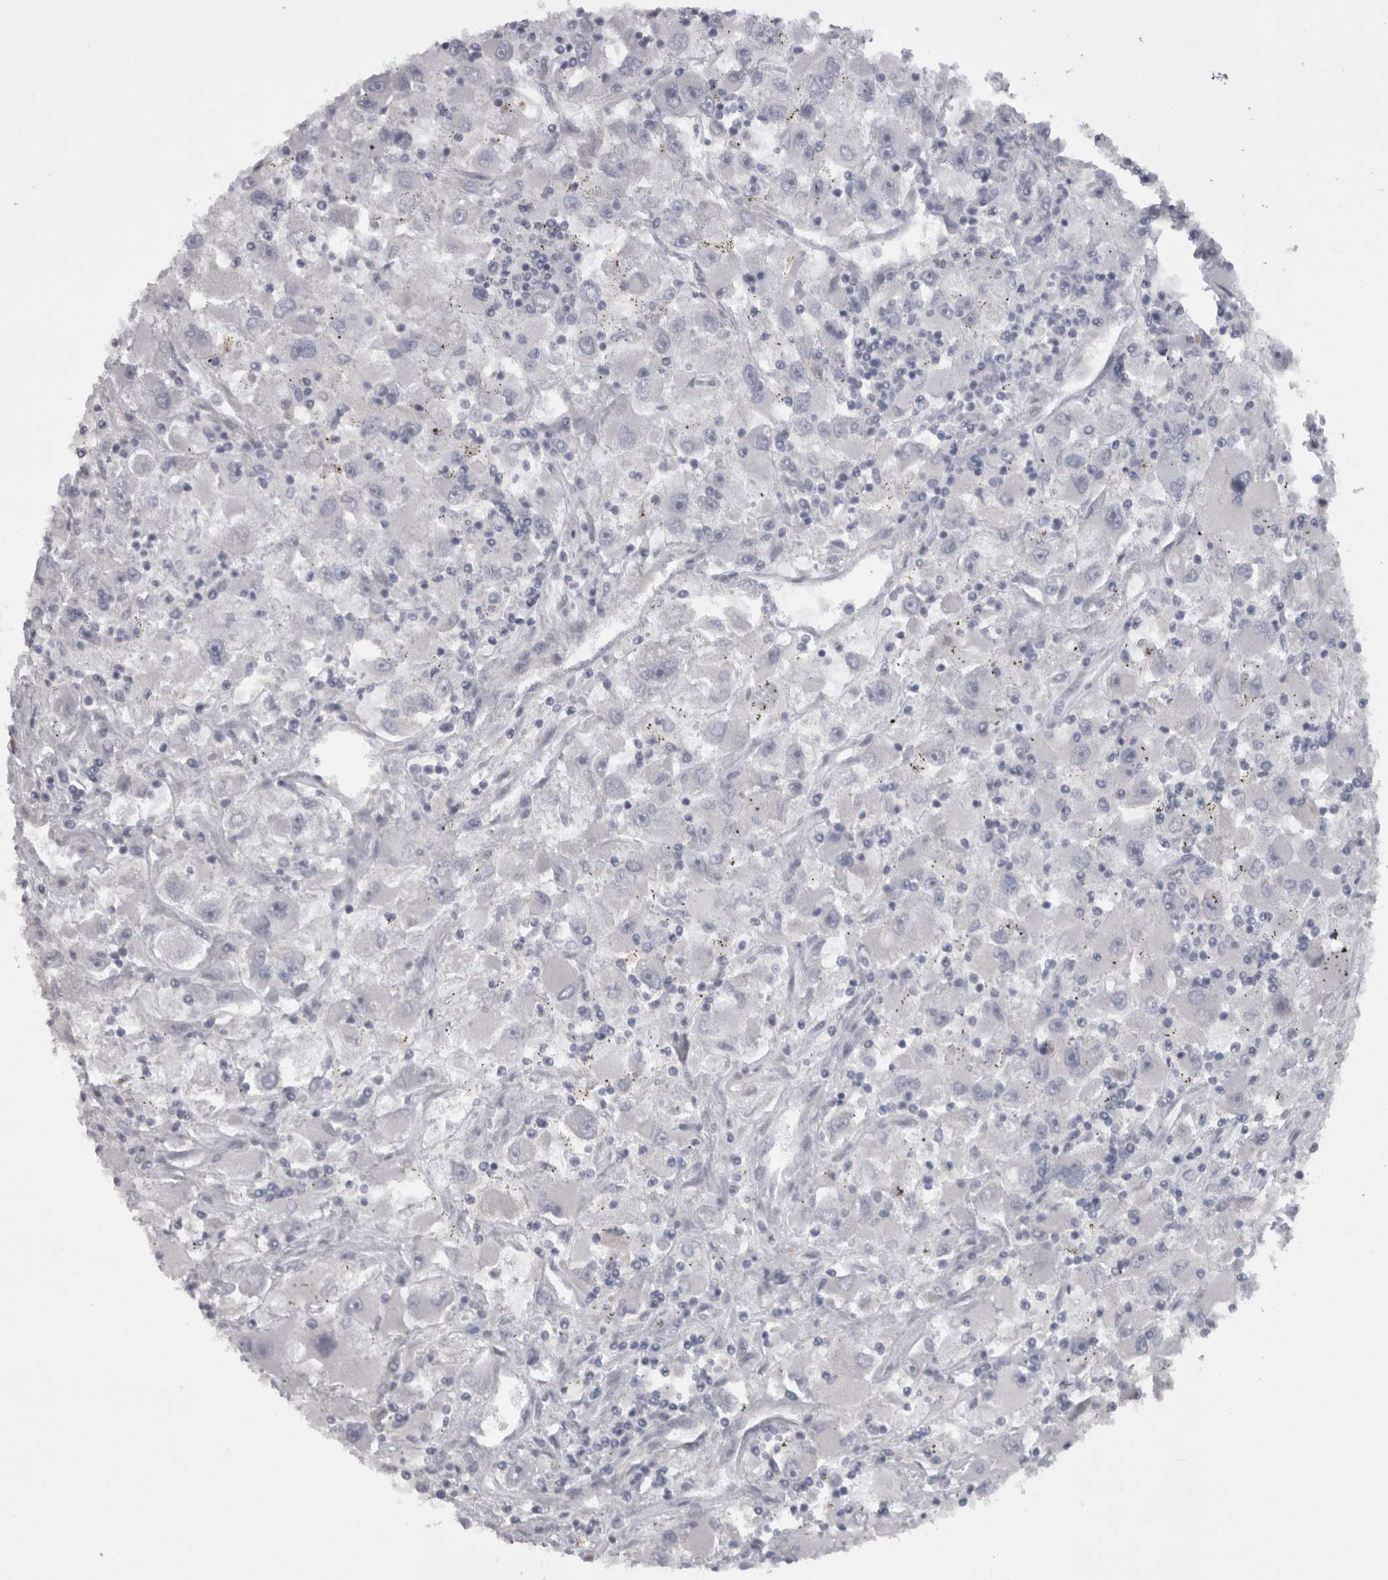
{"staining": {"intensity": "negative", "quantity": "none", "location": "none"}, "tissue": "renal cancer", "cell_type": "Tumor cells", "image_type": "cancer", "snomed": [{"axis": "morphology", "description": "Adenocarcinoma, NOS"}, {"axis": "topography", "description": "Kidney"}], "caption": "The immunohistochemistry photomicrograph has no significant positivity in tumor cells of renal adenocarcinoma tissue.", "gene": "CAMK2D", "patient": {"sex": "female", "age": 52}}